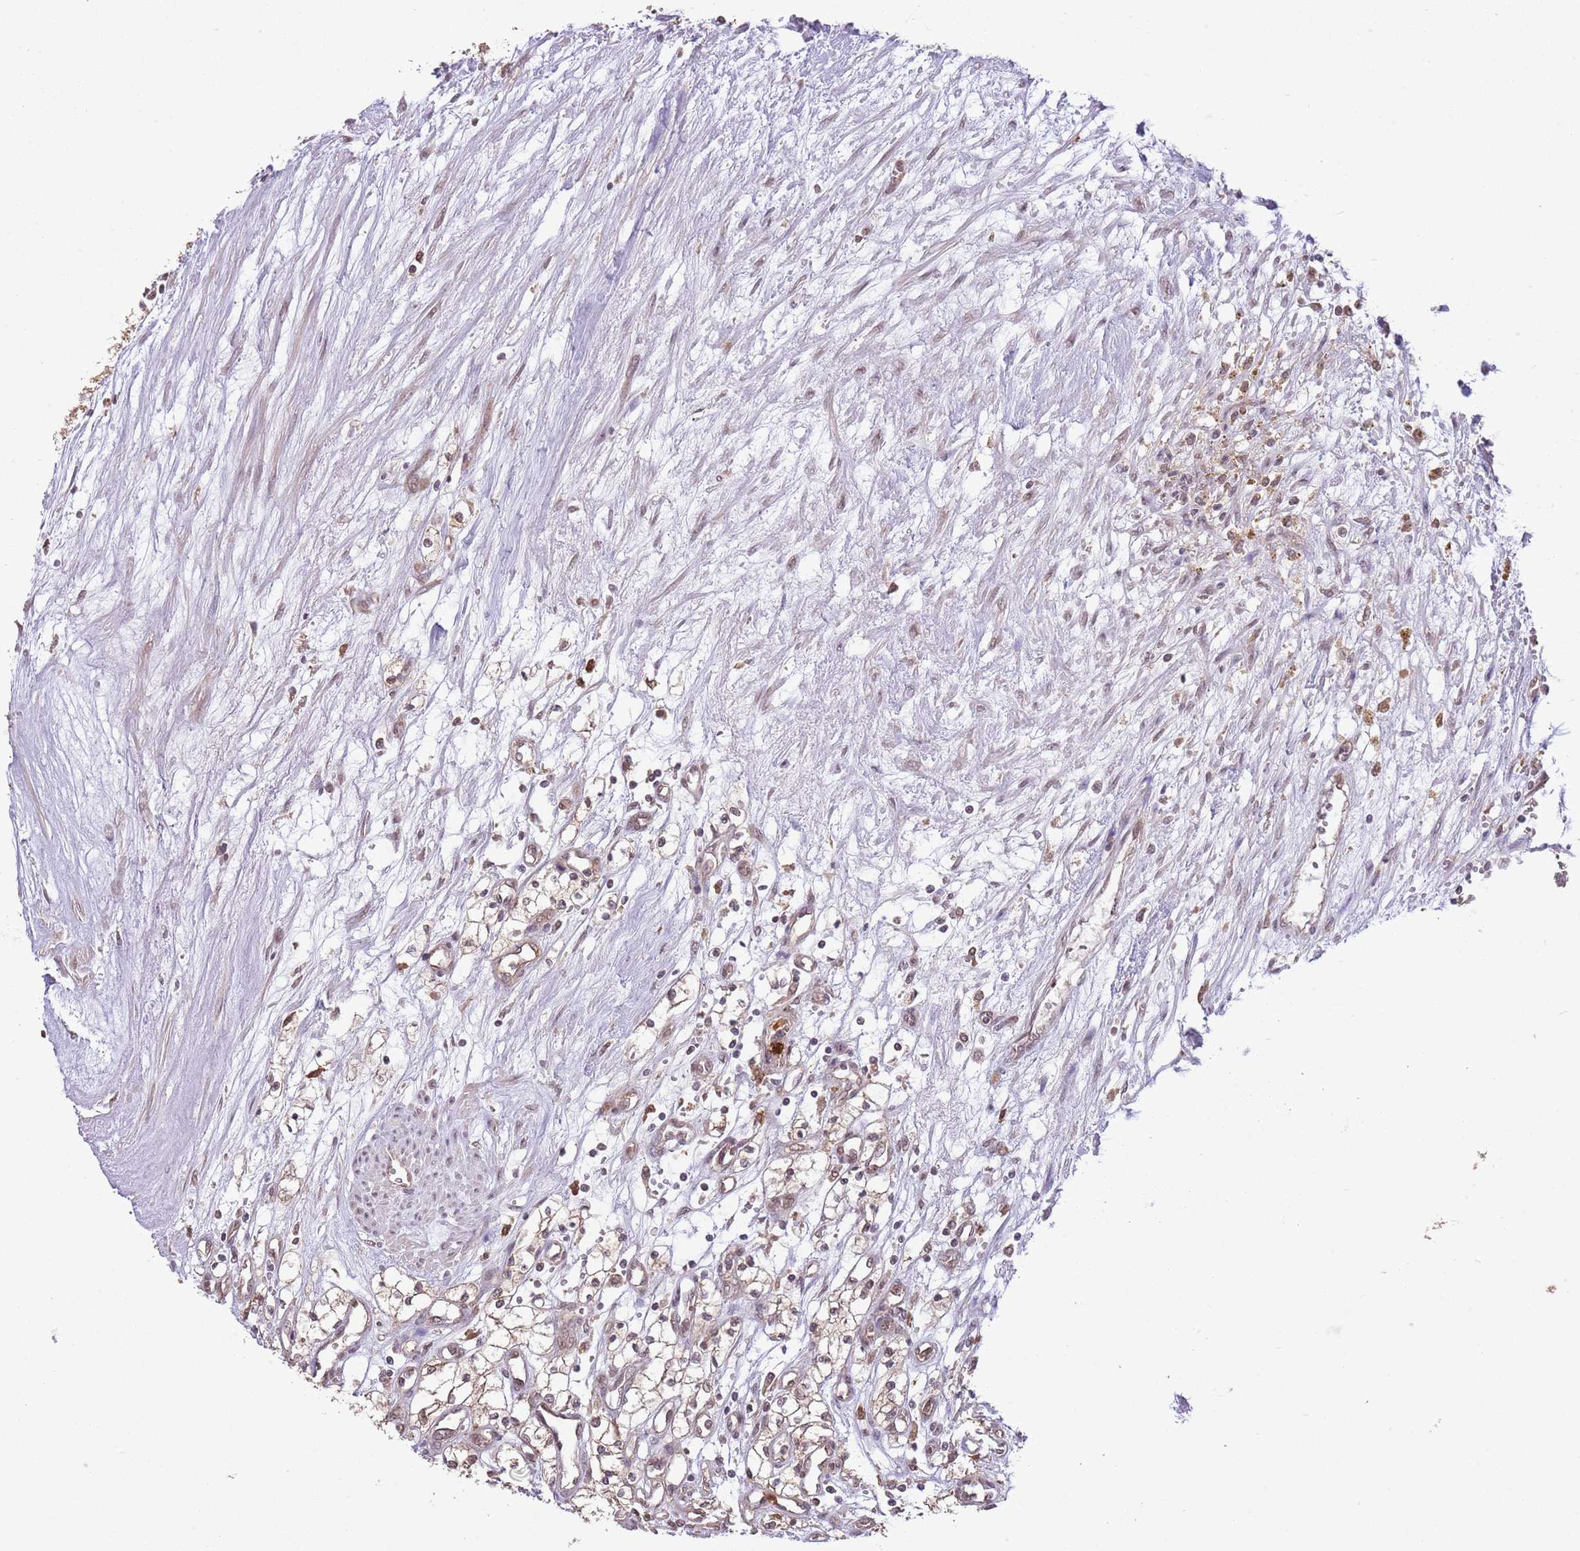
{"staining": {"intensity": "weak", "quantity": "25%-75%", "location": "nuclear"}, "tissue": "renal cancer", "cell_type": "Tumor cells", "image_type": "cancer", "snomed": [{"axis": "morphology", "description": "Adenocarcinoma, NOS"}, {"axis": "topography", "description": "Kidney"}], "caption": "Renal cancer (adenocarcinoma) was stained to show a protein in brown. There is low levels of weak nuclear staining in approximately 25%-75% of tumor cells. The staining is performed using DAB (3,3'-diaminobenzidine) brown chromogen to label protein expression. The nuclei are counter-stained blue using hematoxylin.", "gene": "AMIGO1", "patient": {"sex": "male", "age": 59}}